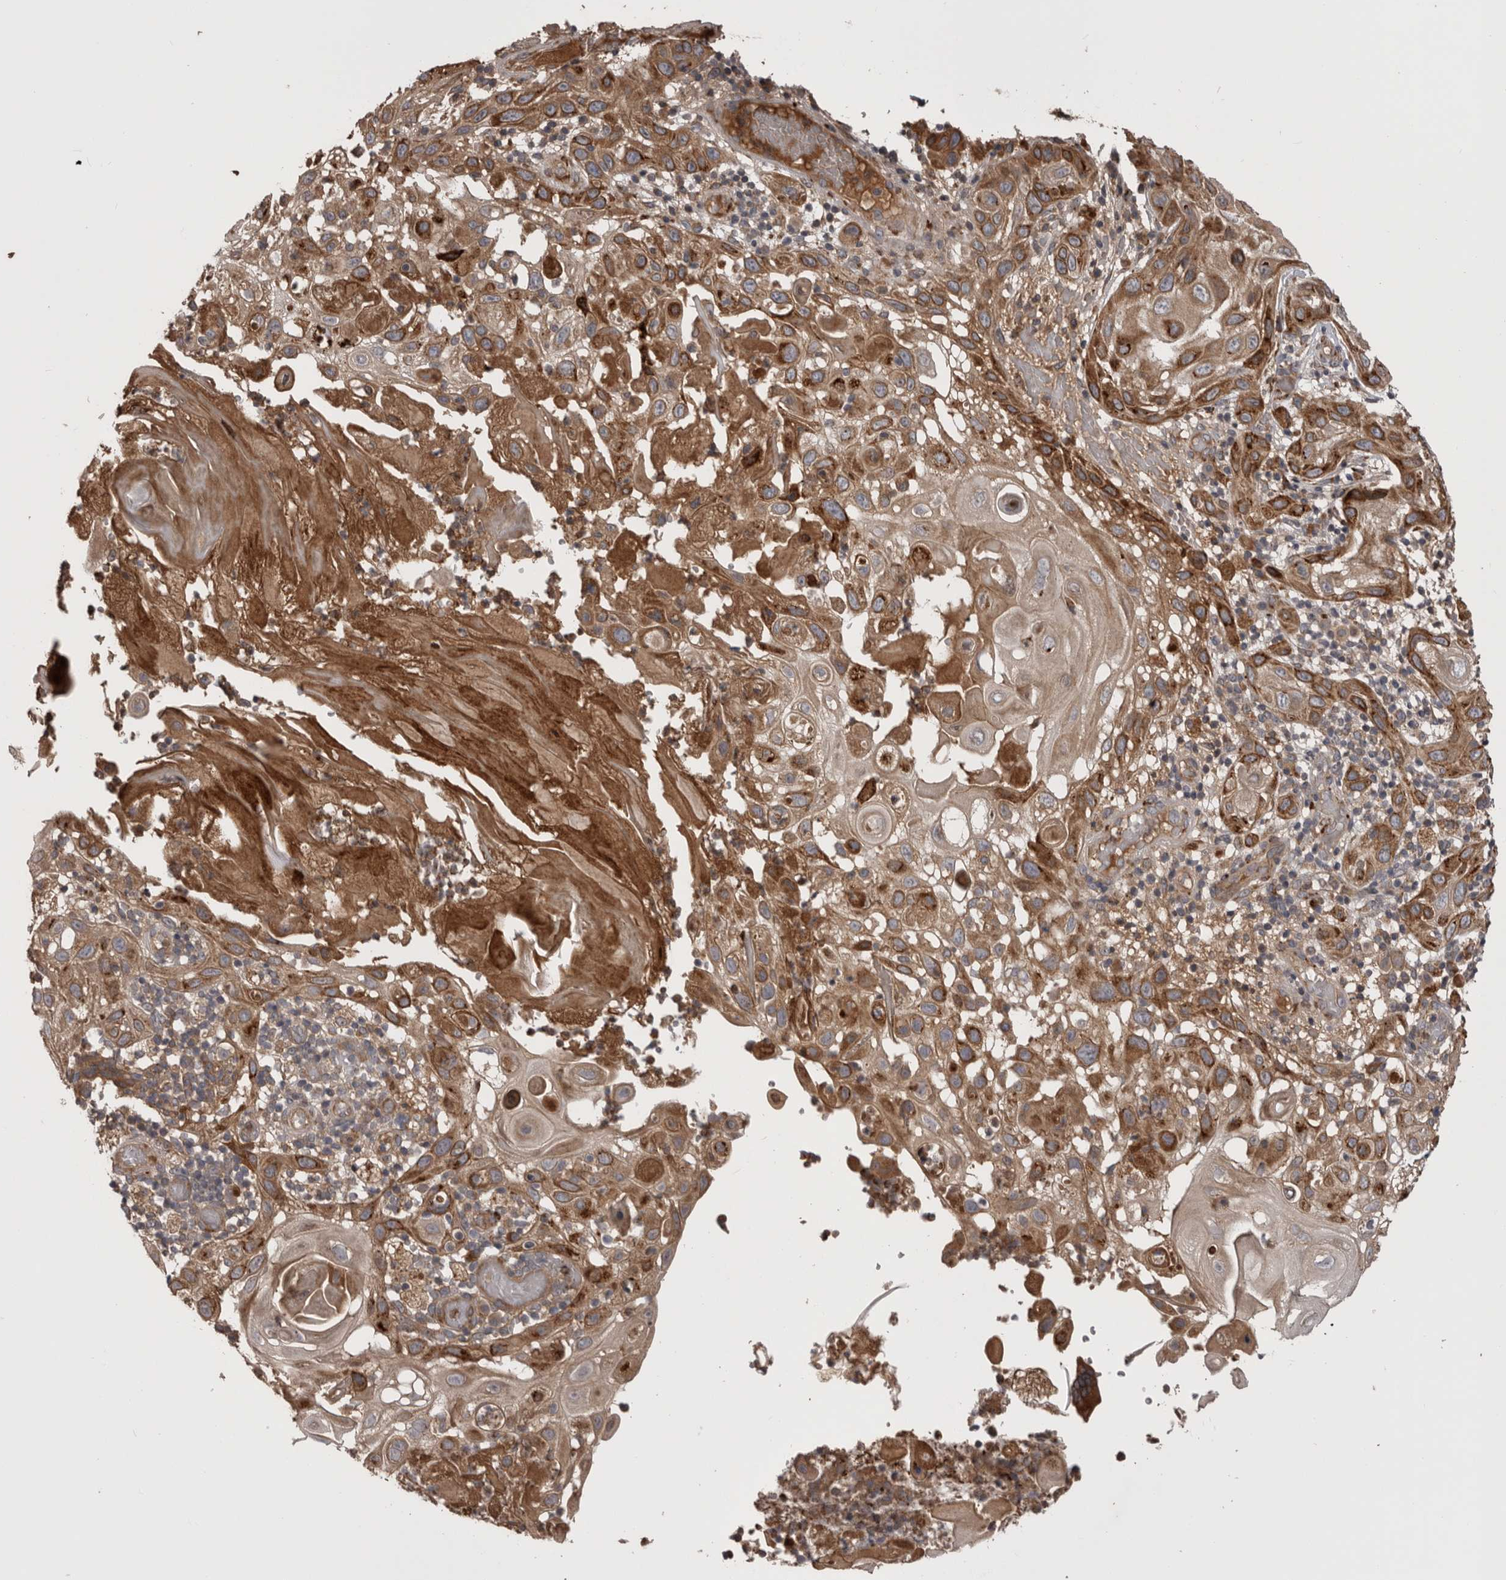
{"staining": {"intensity": "moderate", "quantity": ">75%", "location": "cytoplasmic/membranous"}, "tissue": "skin cancer", "cell_type": "Tumor cells", "image_type": "cancer", "snomed": [{"axis": "morphology", "description": "Normal tissue, NOS"}, {"axis": "morphology", "description": "Squamous cell carcinoma, NOS"}, {"axis": "topography", "description": "Skin"}], "caption": "Immunohistochemistry (IHC) staining of skin cancer, which exhibits medium levels of moderate cytoplasmic/membranous staining in about >75% of tumor cells indicating moderate cytoplasmic/membranous protein staining. The staining was performed using DAB (3,3'-diaminobenzidine) (brown) for protein detection and nuclei were counterstained in hematoxylin (blue).", "gene": "RAB3GAP2", "patient": {"sex": "female", "age": 96}}